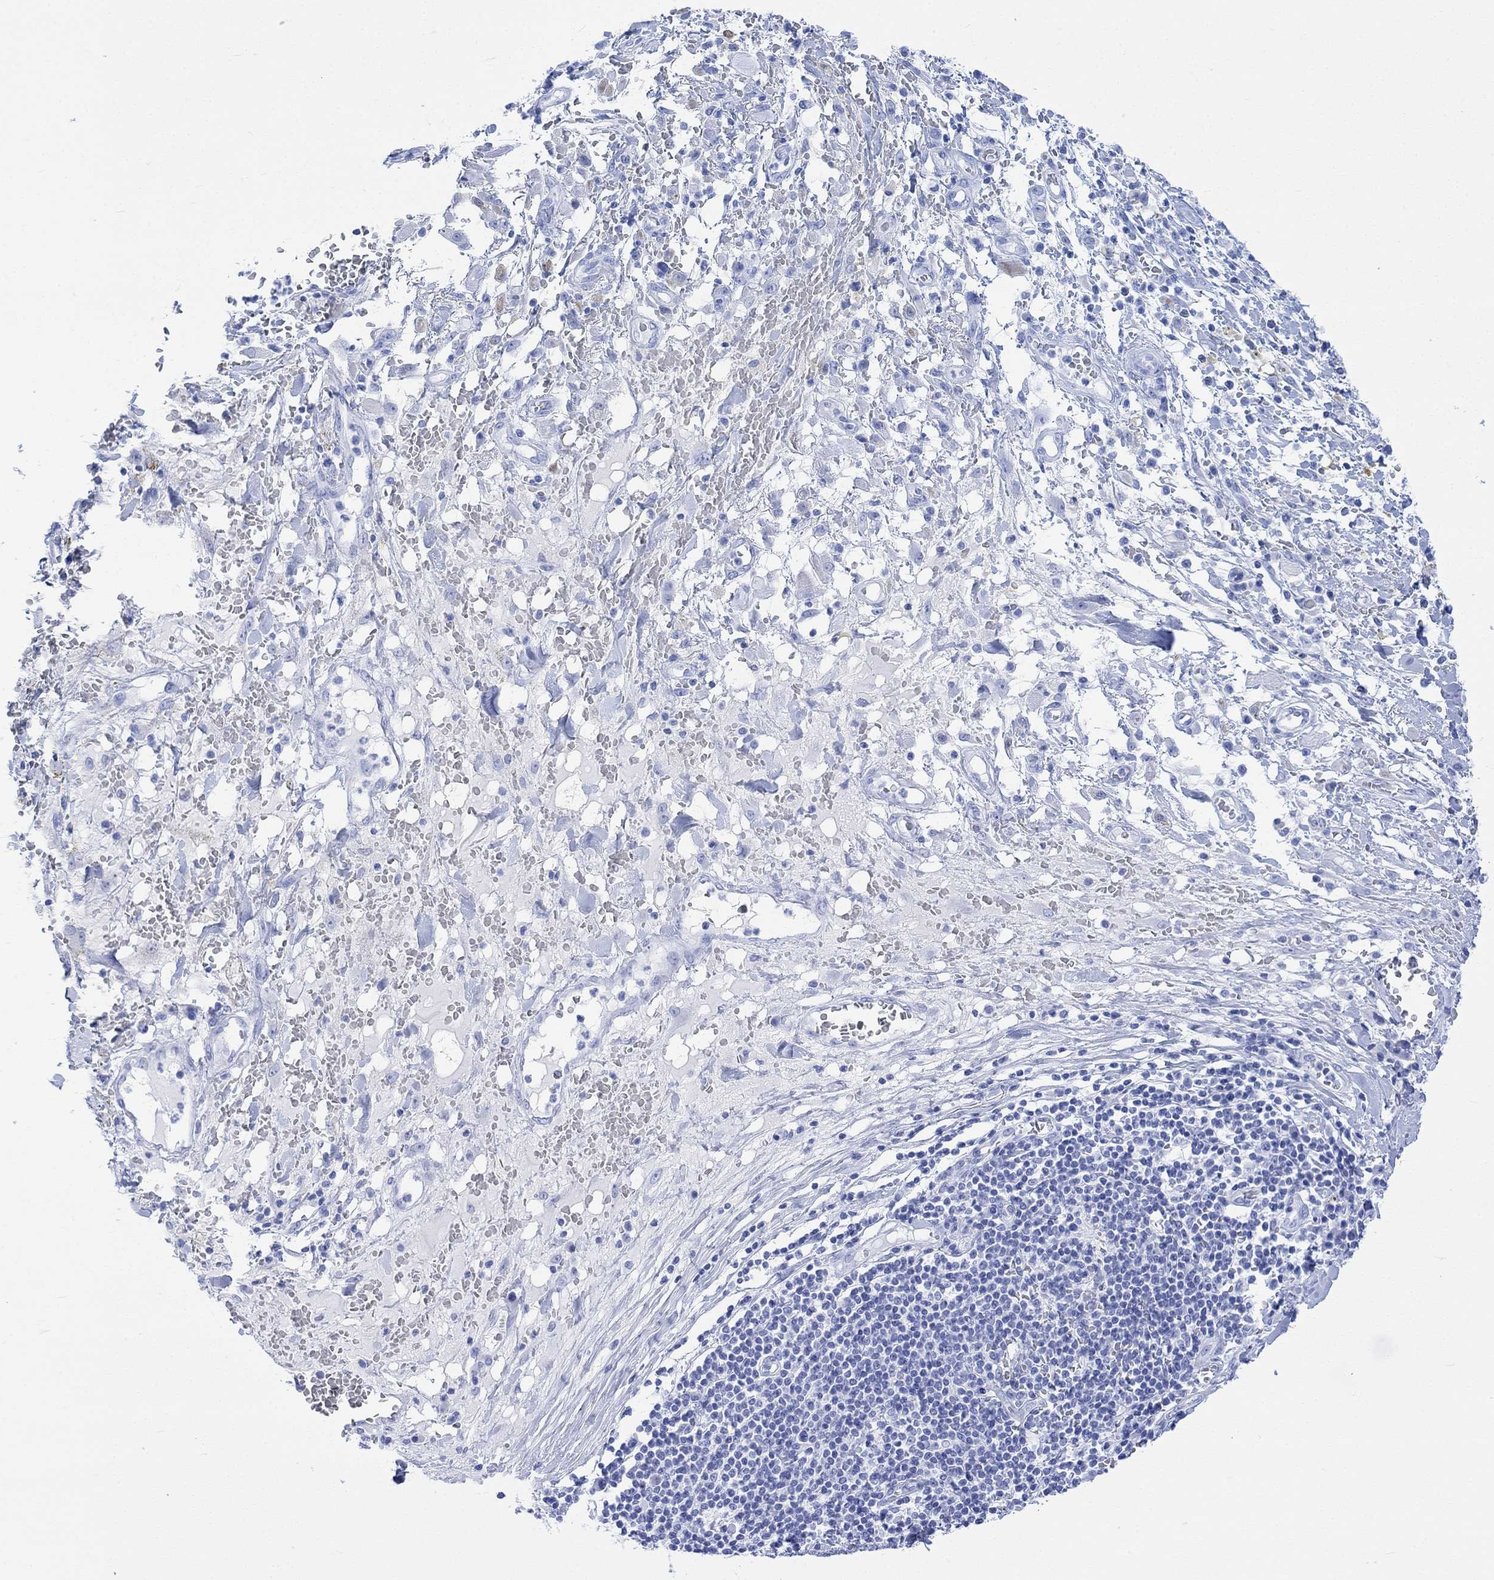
{"staining": {"intensity": "negative", "quantity": "none", "location": "none"}, "tissue": "melanoma", "cell_type": "Tumor cells", "image_type": "cancer", "snomed": [{"axis": "morphology", "description": "Malignant melanoma, NOS"}, {"axis": "topography", "description": "Skin"}], "caption": "High power microscopy histopathology image of an immunohistochemistry micrograph of malignant melanoma, revealing no significant expression in tumor cells.", "gene": "CELF4", "patient": {"sex": "female", "age": 91}}